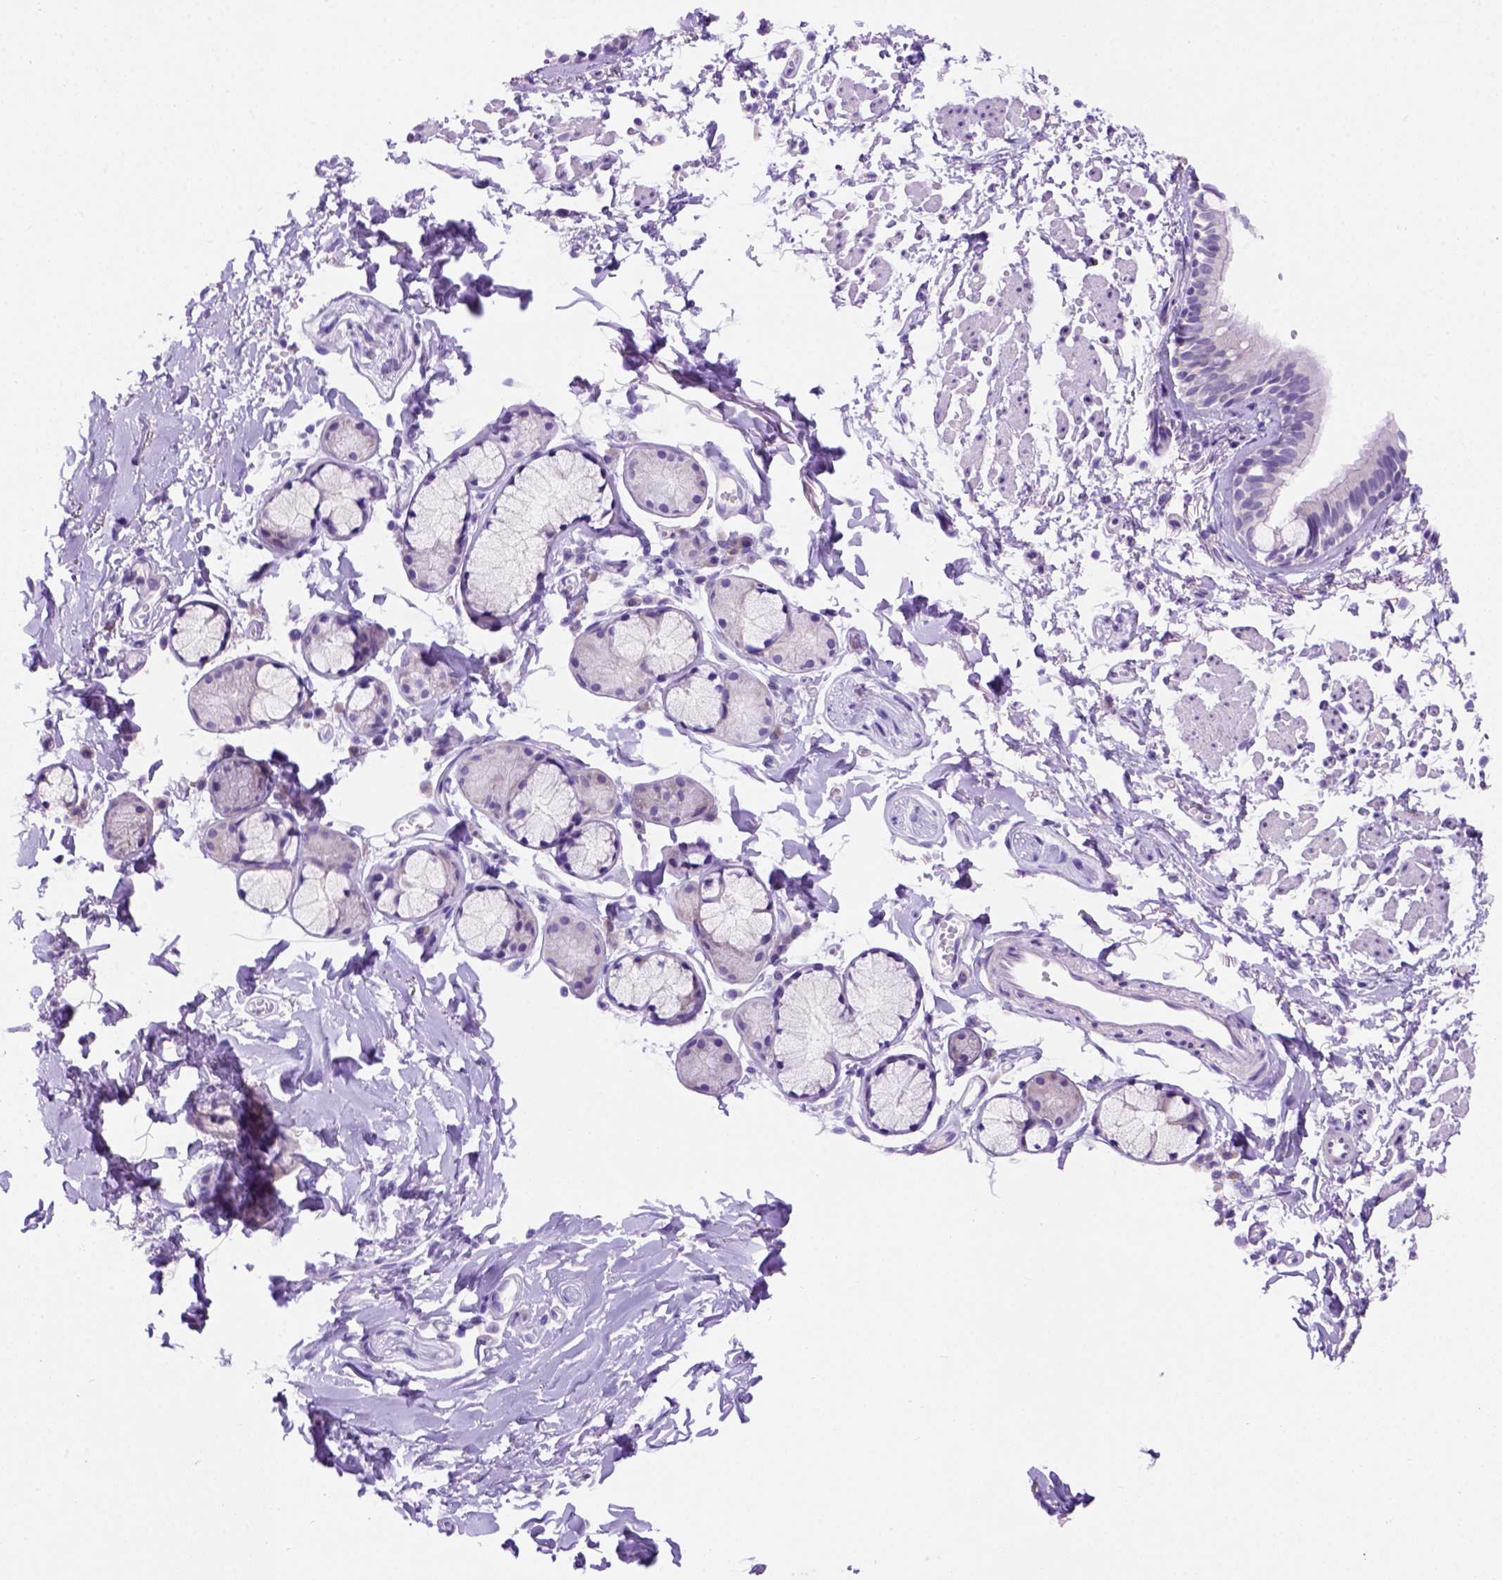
{"staining": {"intensity": "negative", "quantity": "none", "location": "none"}, "tissue": "bronchus", "cell_type": "Respiratory epithelial cells", "image_type": "normal", "snomed": [{"axis": "morphology", "description": "Normal tissue, NOS"}, {"axis": "topography", "description": "Cartilage tissue"}, {"axis": "topography", "description": "Bronchus"}], "caption": "Respiratory epithelial cells show no significant expression in normal bronchus. The staining was performed using DAB (3,3'-diaminobenzidine) to visualize the protein expression in brown, while the nuclei were stained in blue with hematoxylin (Magnification: 20x).", "gene": "FAM81B", "patient": {"sex": "female", "age": 59}}